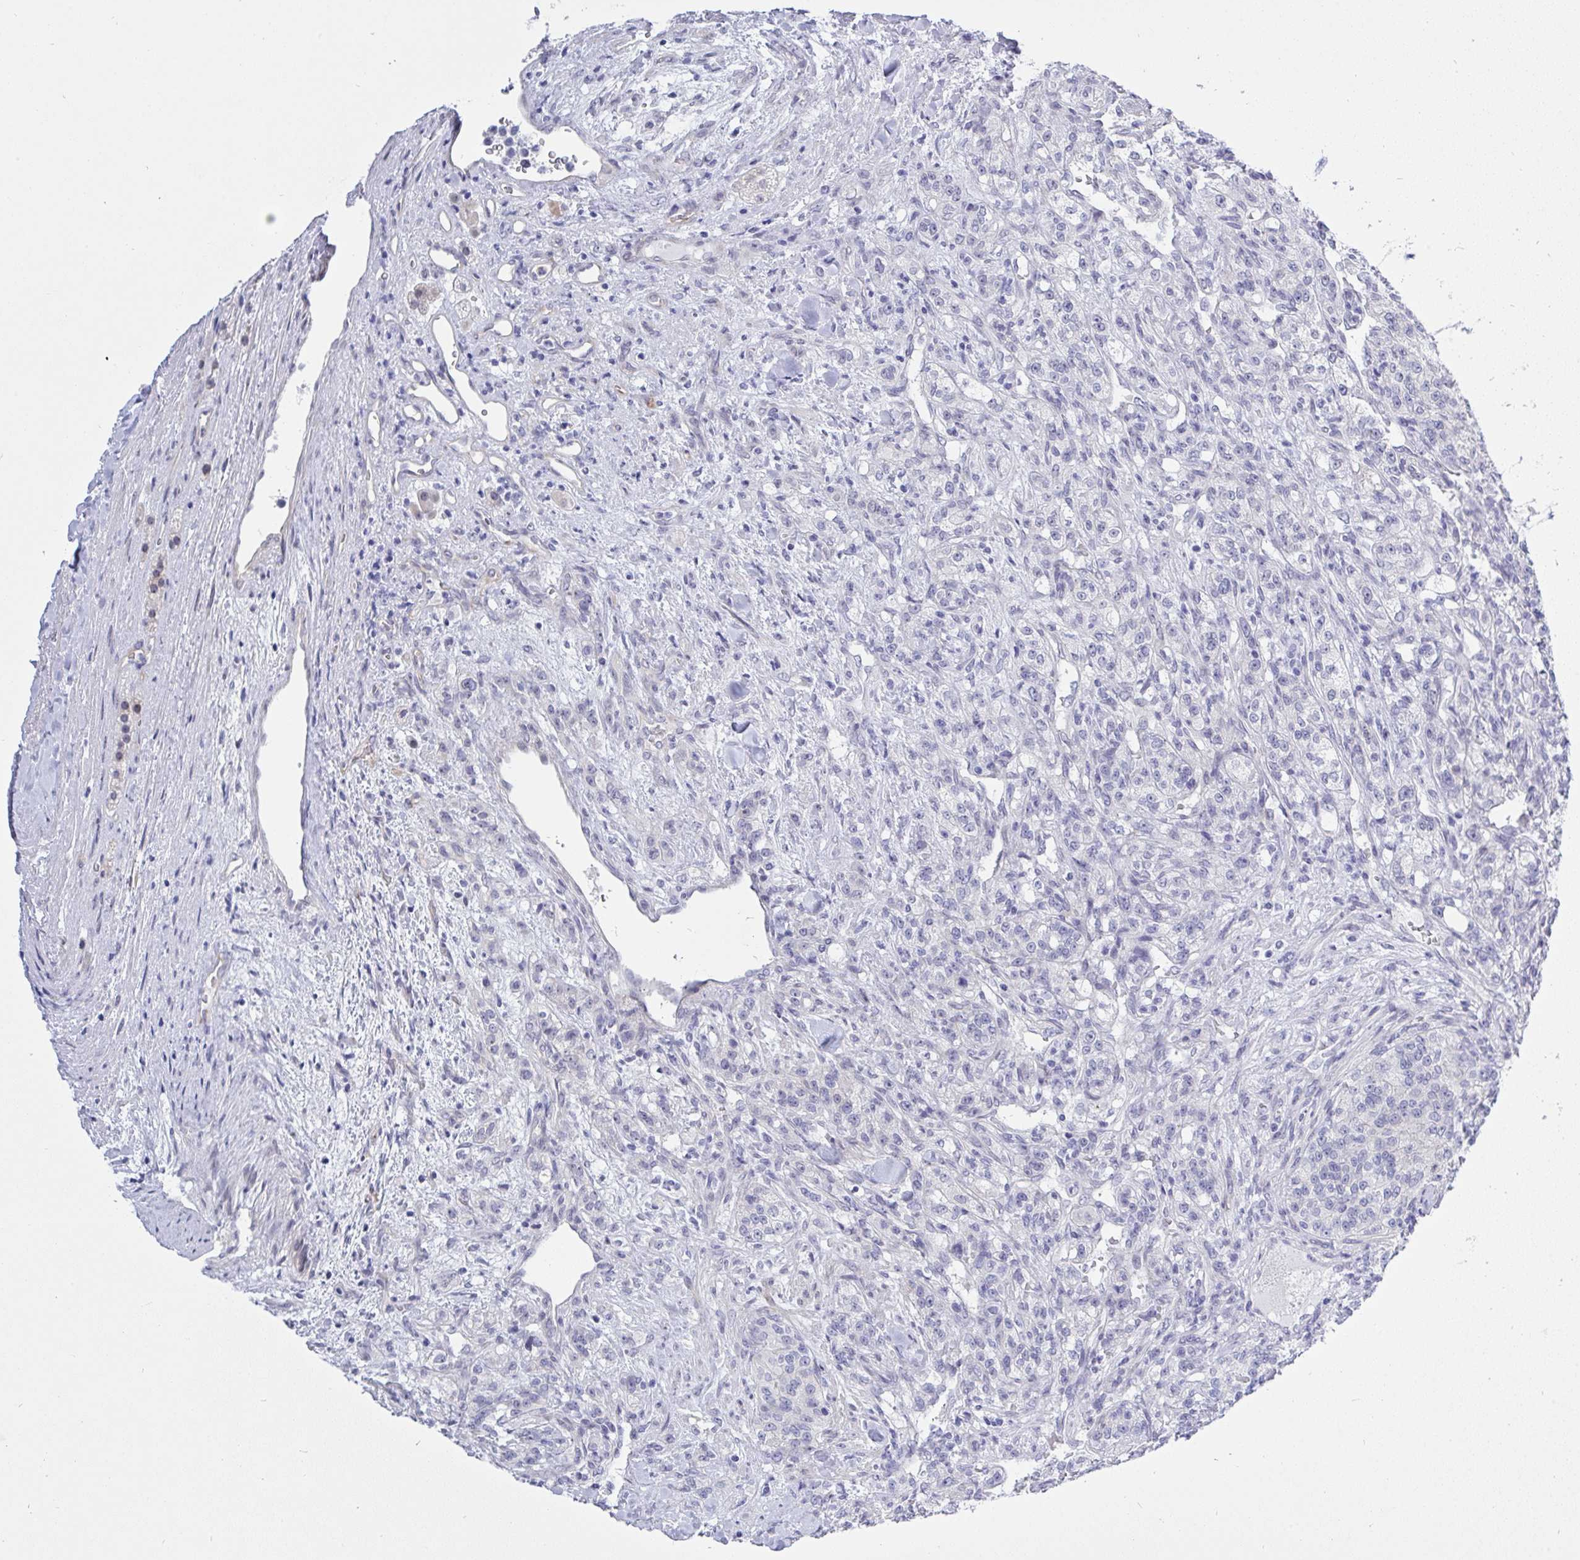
{"staining": {"intensity": "negative", "quantity": "none", "location": "none"}, "tissue": "renal cancer", "cell_type": "Tumor cells", "image_type": "cancer", "snomed": [{"axis": "morphology", "description": "Adenocarcinoma, NOS"}, {"axis": "topography", "description": "Kidney"}], "caption": "A histopathology image of human renal adenocarcinoma is negative for staining in tumor cells. The staining is performed using DAB (3,3'-diaminobenzidine) brown chromogen with nuclei counter-stained in using hematoxylin.", "gene": "MFSD4A", "patient": {"sex": "female", "age": 63}}